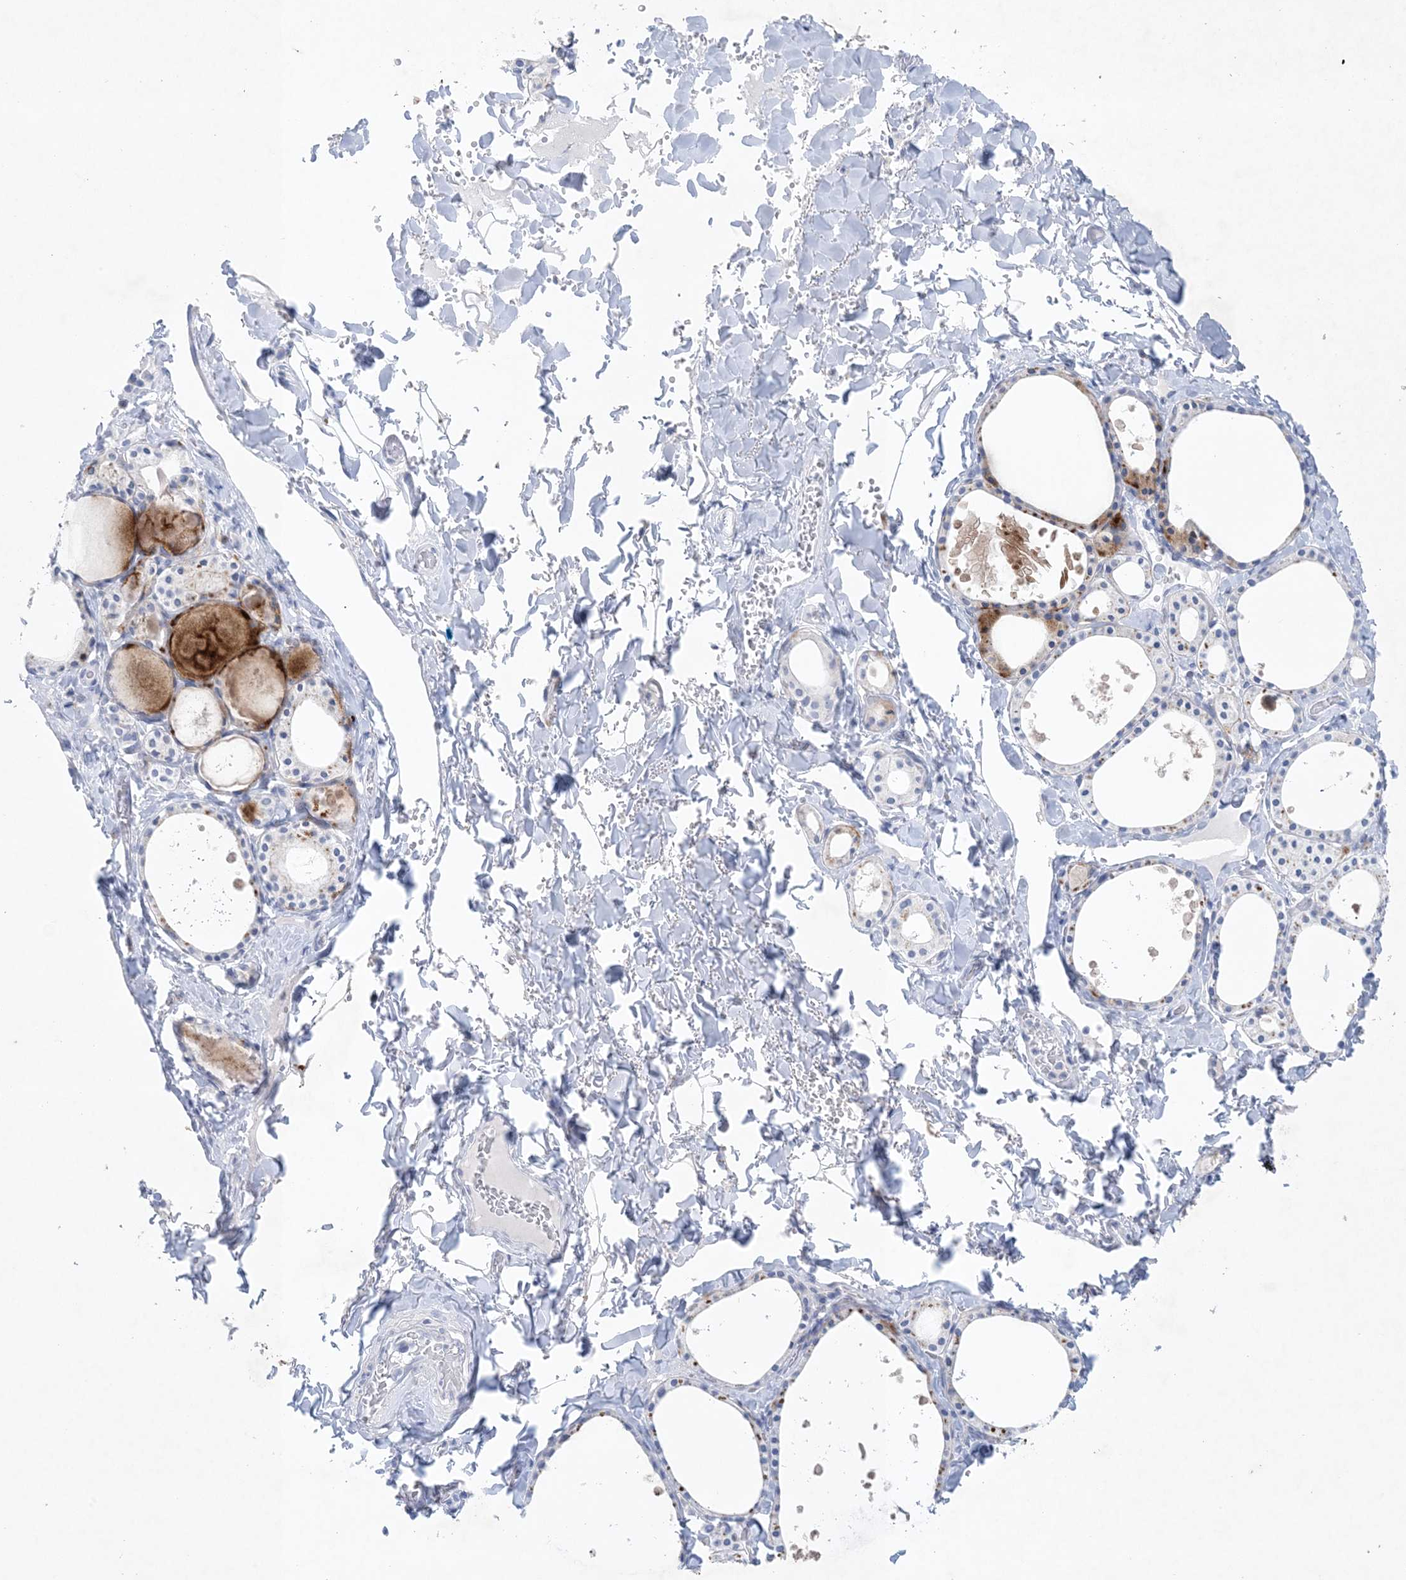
{"staining": {"intensity": "moderate", "quantity": "<25%", "location": "cytoplasmic/membranous"}, "tissue": "thyroid gland", "cell_type": "Glandular cells", "image_type": "normal", "snomed": [{"axis": "morphology", "description": "Normal tissue, NOS"}, {"axis": "topography", "description": "Thyroid gland"}], "caption": "Immunohistochemistry (IHC) (DAB (3,3'-diaminobenzidine)) staining of unremarkable thyroid gland exhibits moderate cytoplasmic/membranous protein positivity in about <25% of glandular cells. Using DAB (3,3'-diaminobenzidine) (brown) and hematoxylin (blue) stains, captured at high magnification using brightfield microscopy.", "gene": "GABRG1", "patient": {"sex": "male", "age": 56}}